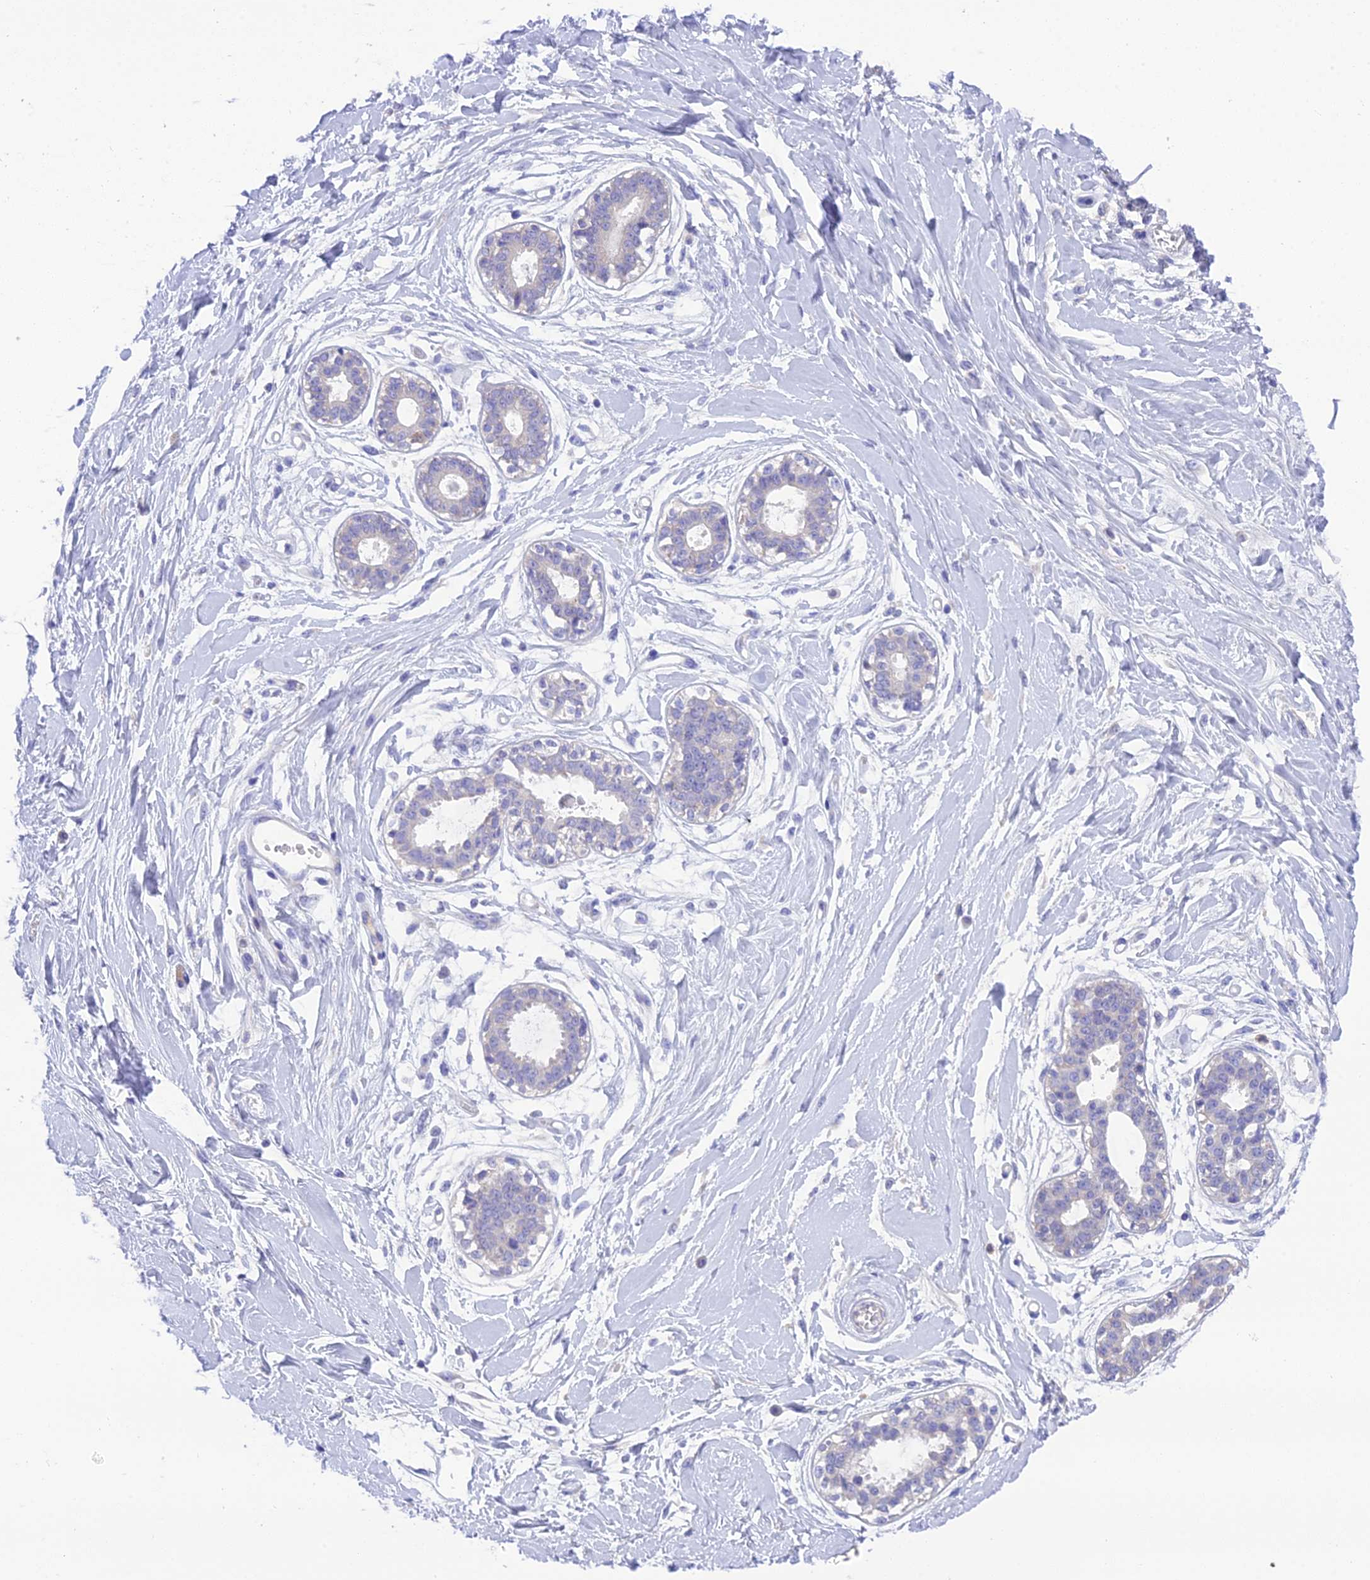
{"staining": {"intensity": "negative", "quantity": "none", "location": "none"}, "tissue": "breast", "cell_type": "Adipocytes", "image_type": "normal", "snomed": [{"axis": "morphology", "description": "Normal tissue, NOS"}, {"axis": "topography", "description": "Breast"}], "caption": "Immunohistochemistry (IHC) image of normal human breast stained for a protein (brown), which reveals no staining in adipocytes. (DAB immunohistochemistry (IHC), high magnification).", "gene": "KIAA0408", "patient": {"sex": "female", "age": 45}}